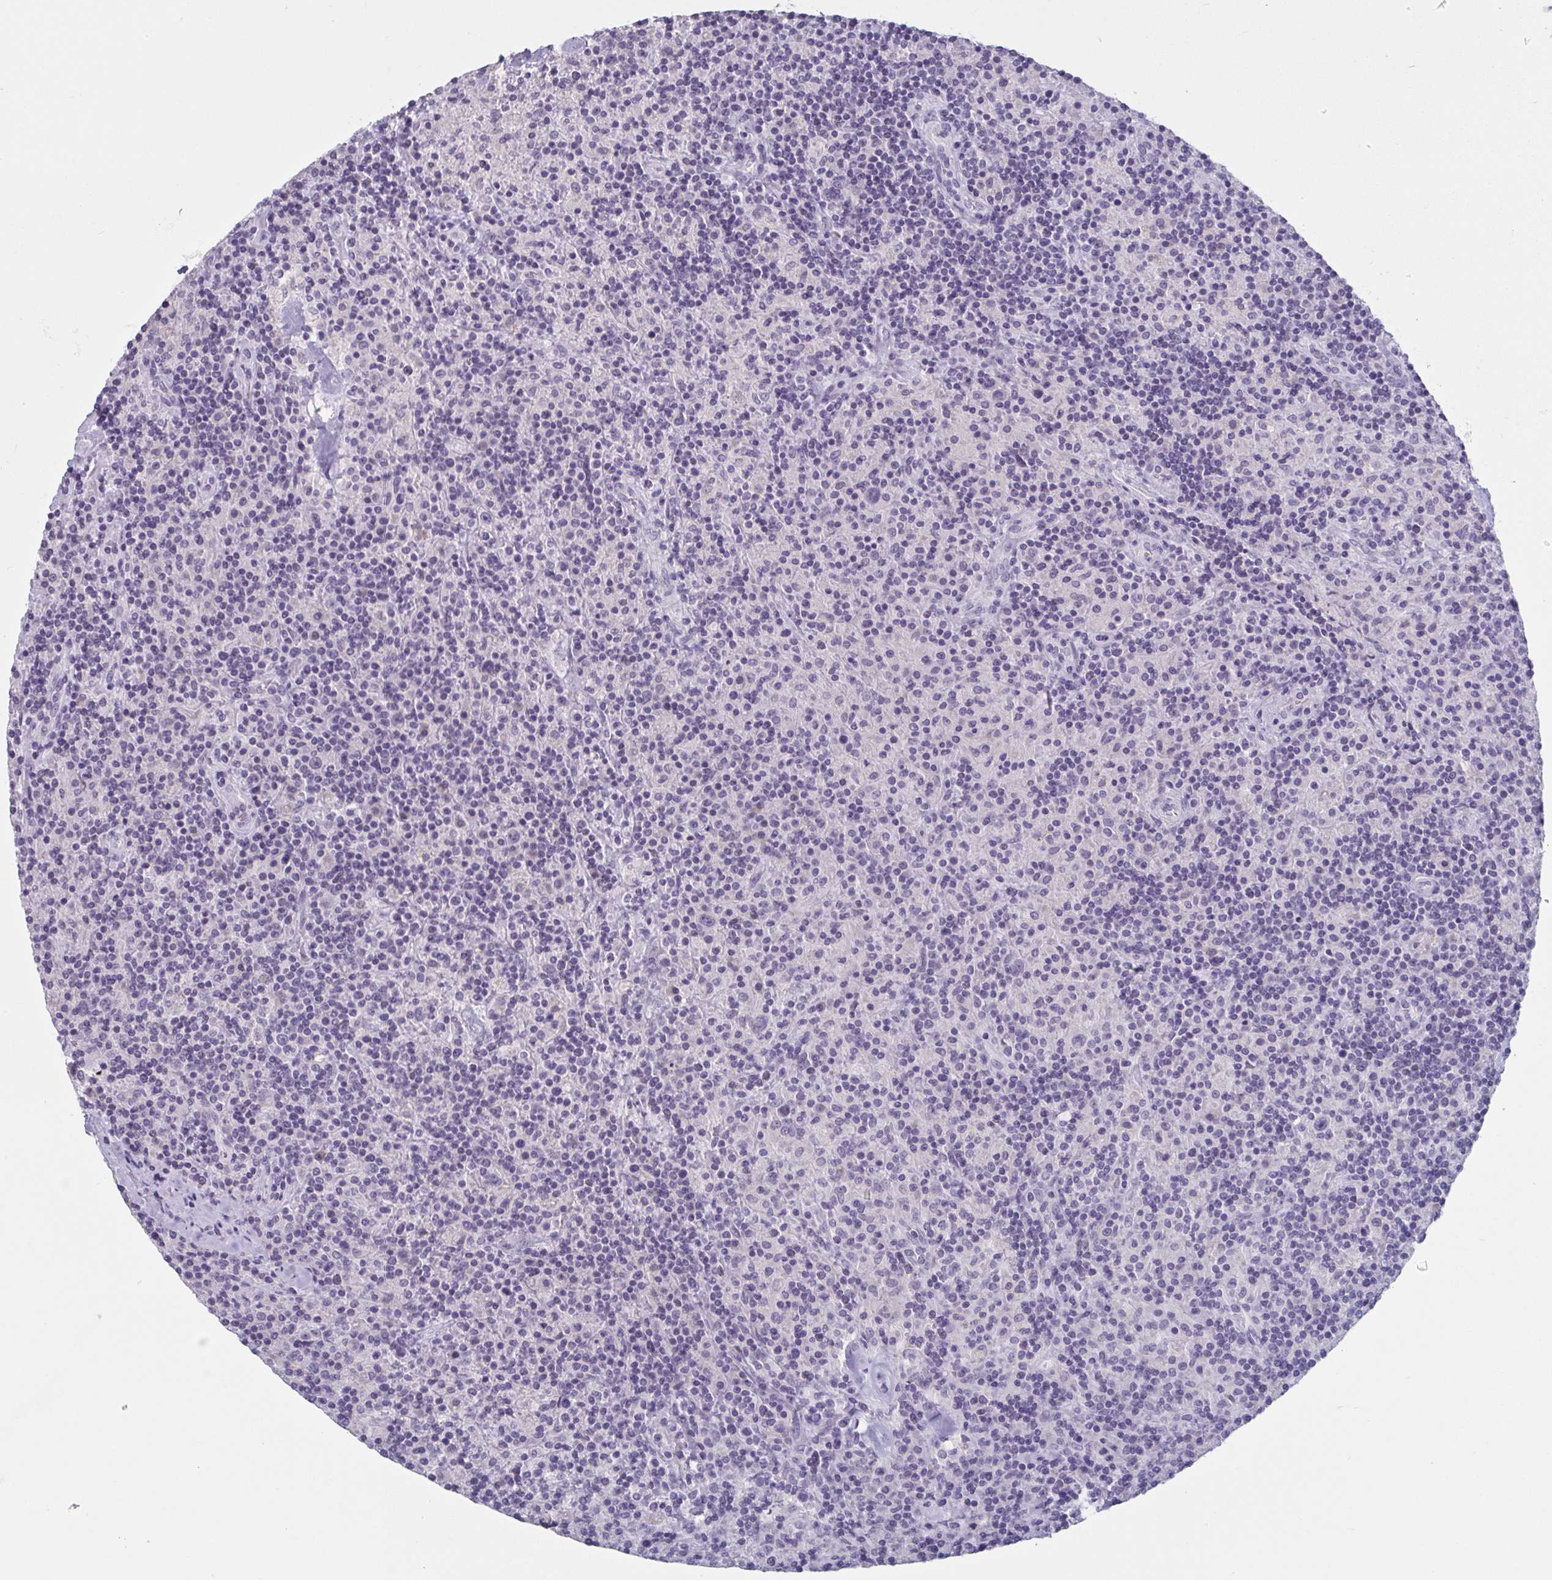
{"staining": {"intensity": "negative", "quantity": "none", "location": "none"}, "tissue": "lymphoma", "cell_type": "Tumor cells", "image_type": "cancer", "snomed": [{"axis": "morphology", "description": "Hodgkin's disease, NOS"}, {"axis": "topography", "description": "Lymph node"}], "caption": "An IHC micrograph of Hodgkin's disease is shown. There is no staining in tumor cells of Hodgkin's disease.", "gene": "NDUFC2", "patient": {"sex": "male", "age": 70}}